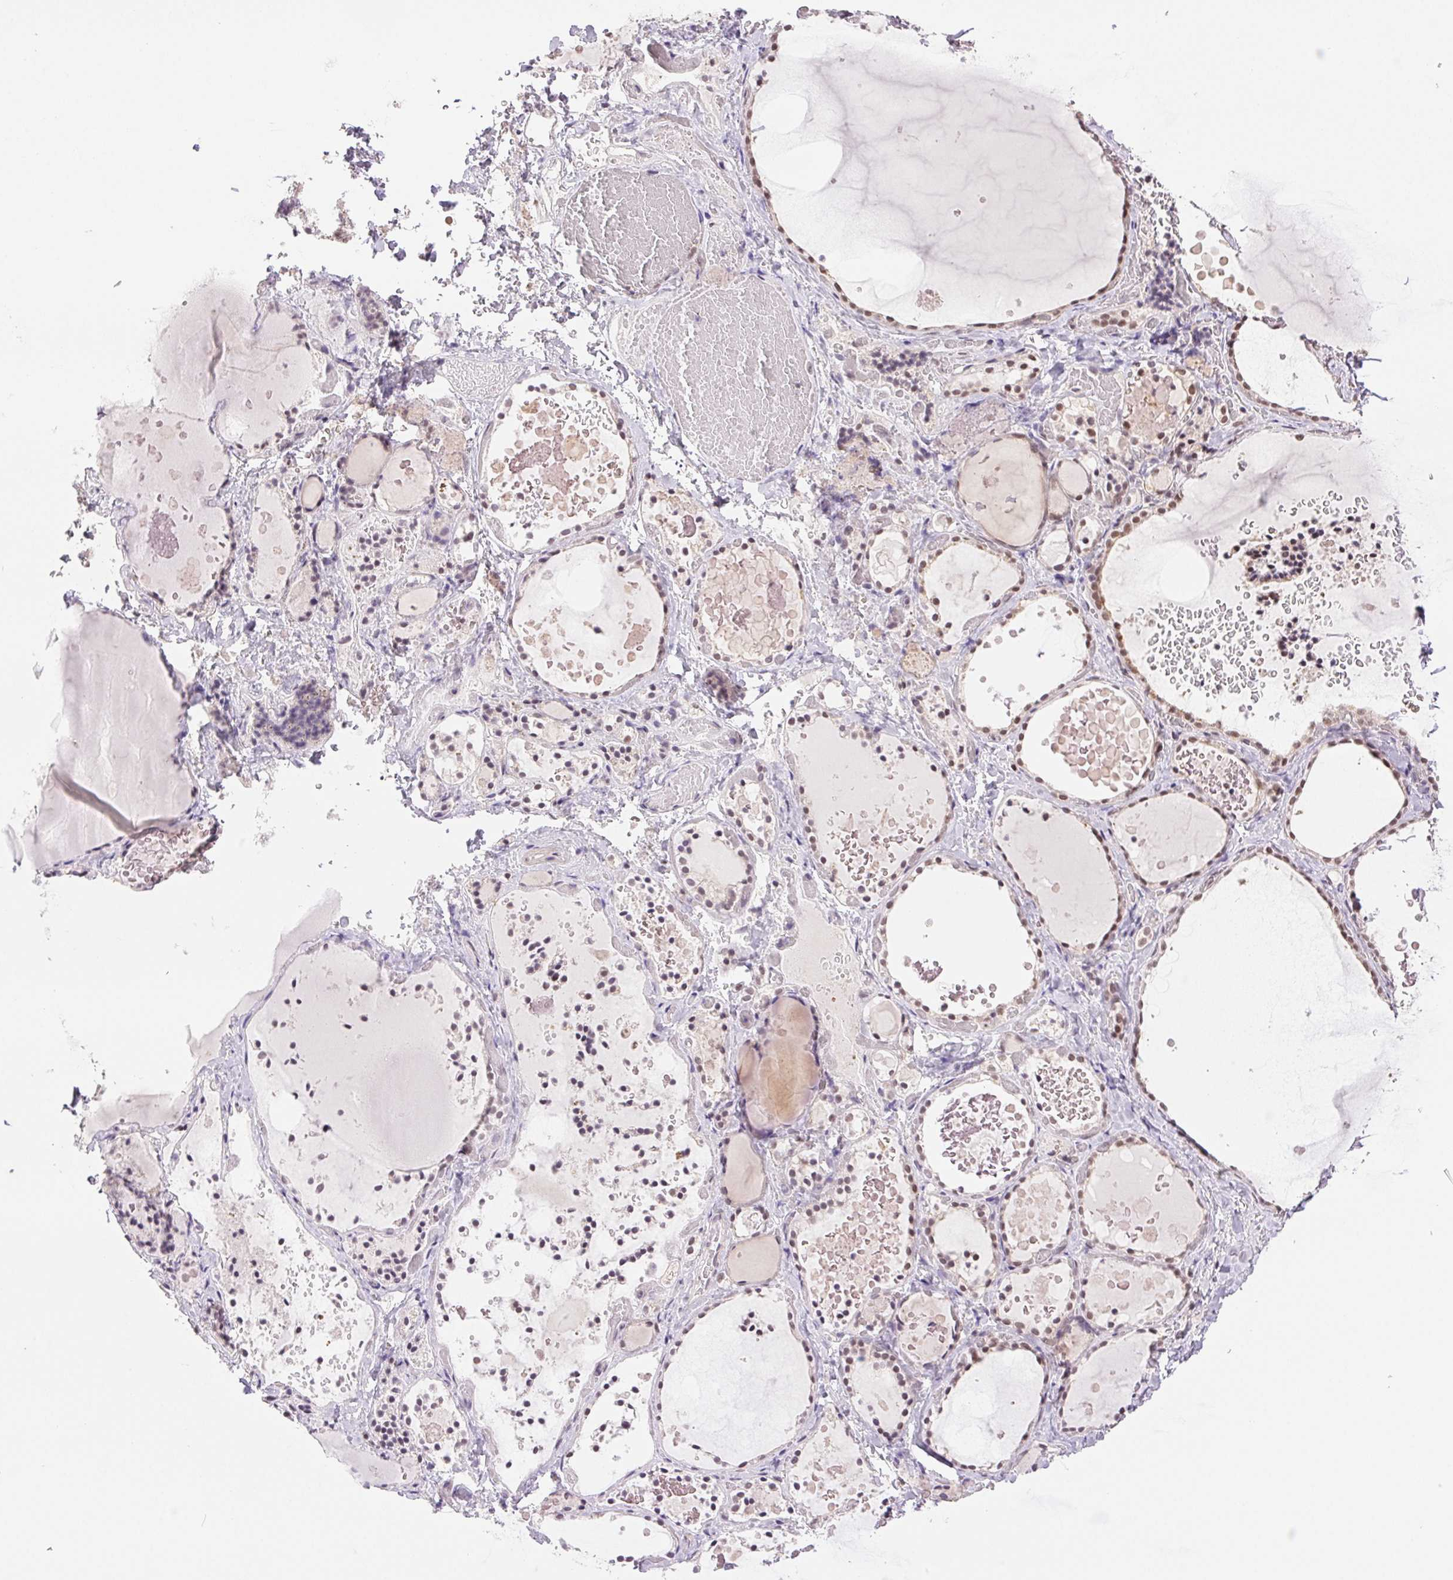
{"staining": {"intensity": "moderate", "quantity": "25%-75%", "location": "nuclear"}, "tissue": "thyroid gland", "cell_type": "Glandular cells", "image_type": "normal", "snomed": [{"axis": "morphology", "description": "Normal tissue, NOS"}, {"axis": "topography", "description": "Thyroid gland"}], "caption": "Normal thyroid gland demonstrates moderate nuclear staining in about 25%-75% of glandular cells The staining was performed using DAB, with brown indicating positive protein expression. Nuclei are stained blue with hematoxylin..", "gene": "PRPF18", "patient": {"sex": "female", "age": 56}}